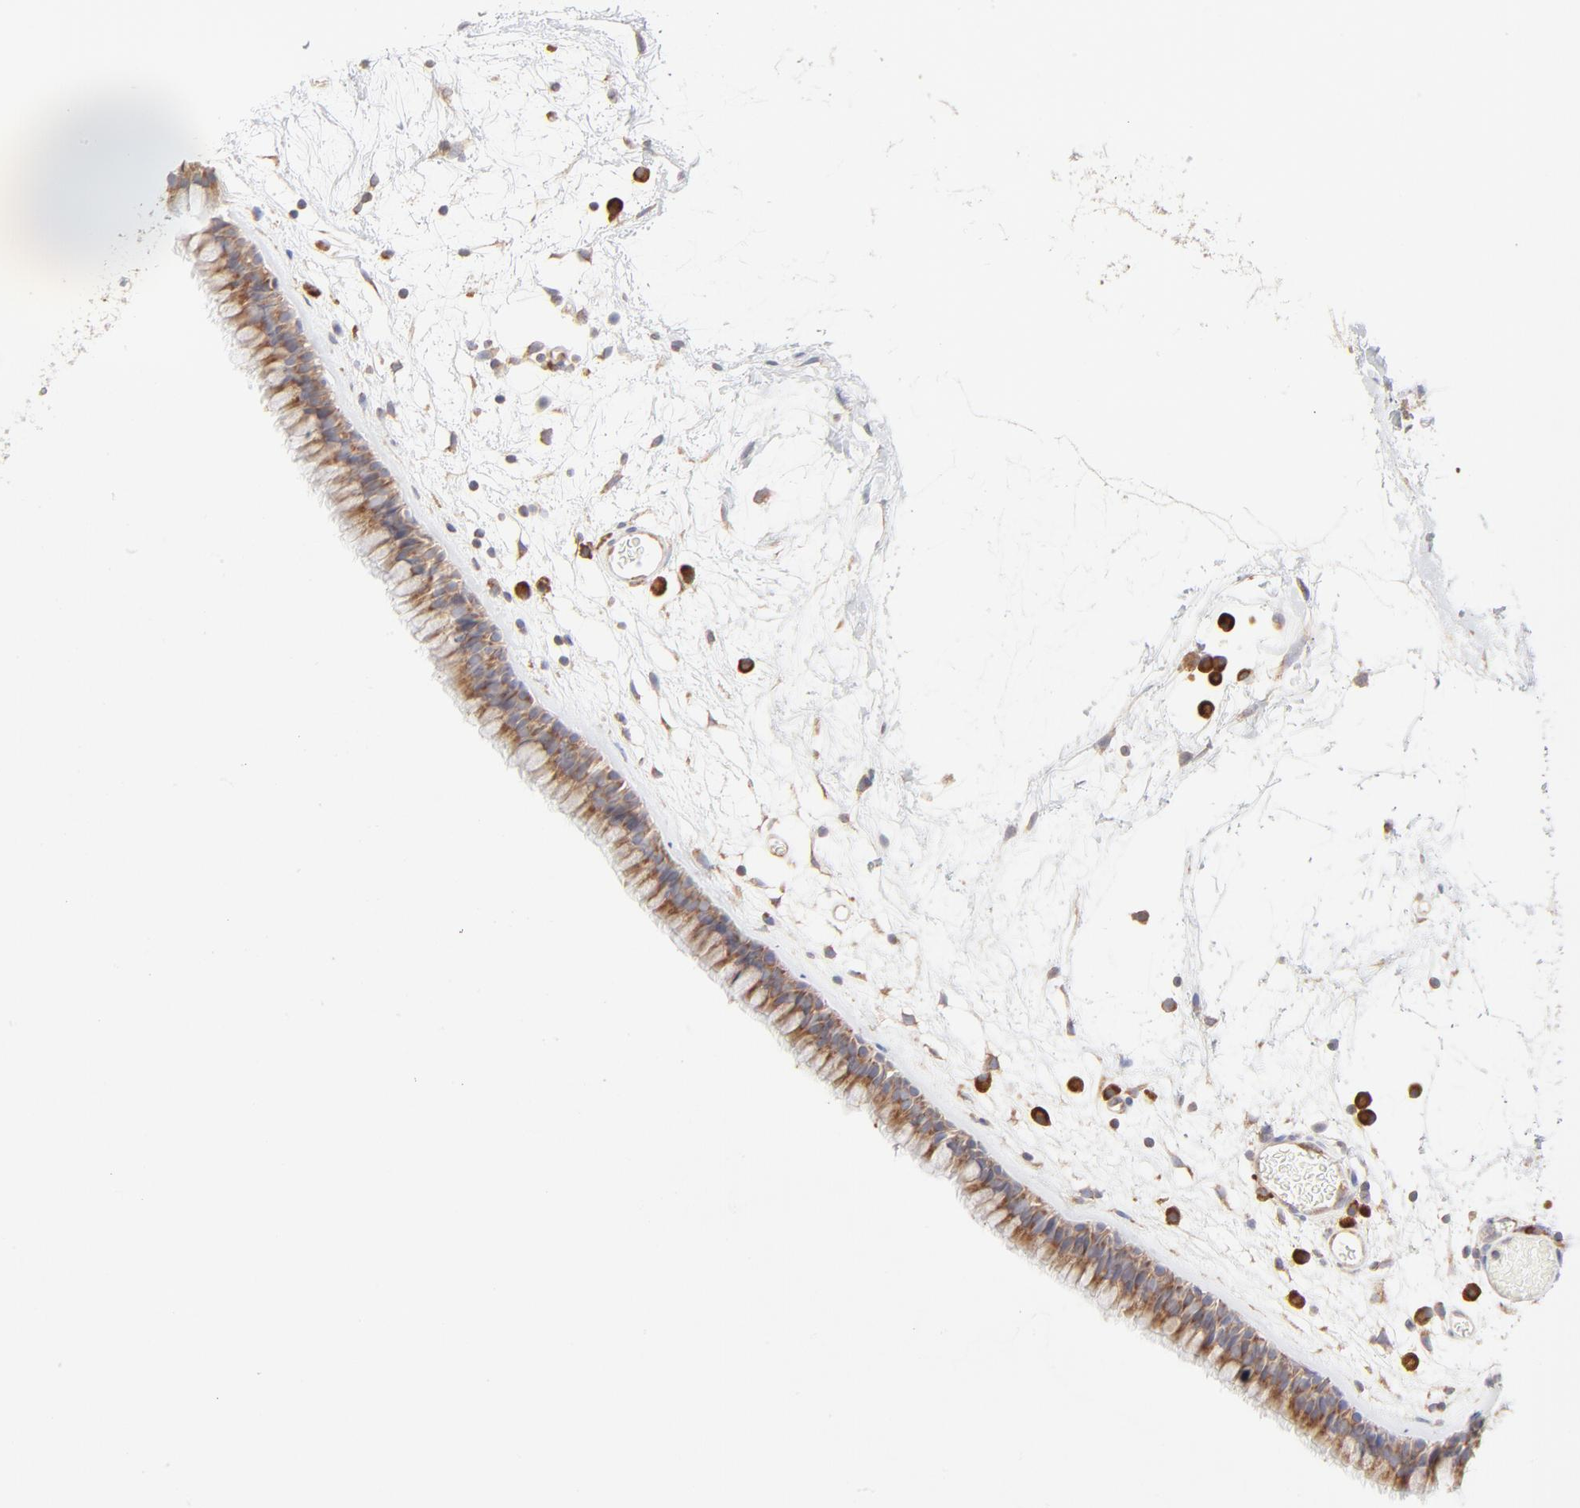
{"staining": {"intensity": "moderate", "quantity": ">75%", "location": "cytoplasmic/membranous"}, "tissue": "nasopharynx", "cell_type": "Respiratory epithelial cells", "image_type": "normal", "snomed": [{"axis": "morphology", "description": "Normal tissue, NOS"}, {"axis": "morphology", "description": "Inflammation, NOS"}, {"axis": "topography", "description": "Nasopharynx"}], "caption": "This micrograph shows IHC staining of unremarkable nasopharynx, with medium moderate cytoplasmic/membranous staining in about >75% of respiratory epithelial cells.", "gene": "RPS21", "patient": {"sex": "male", "age": 48}}